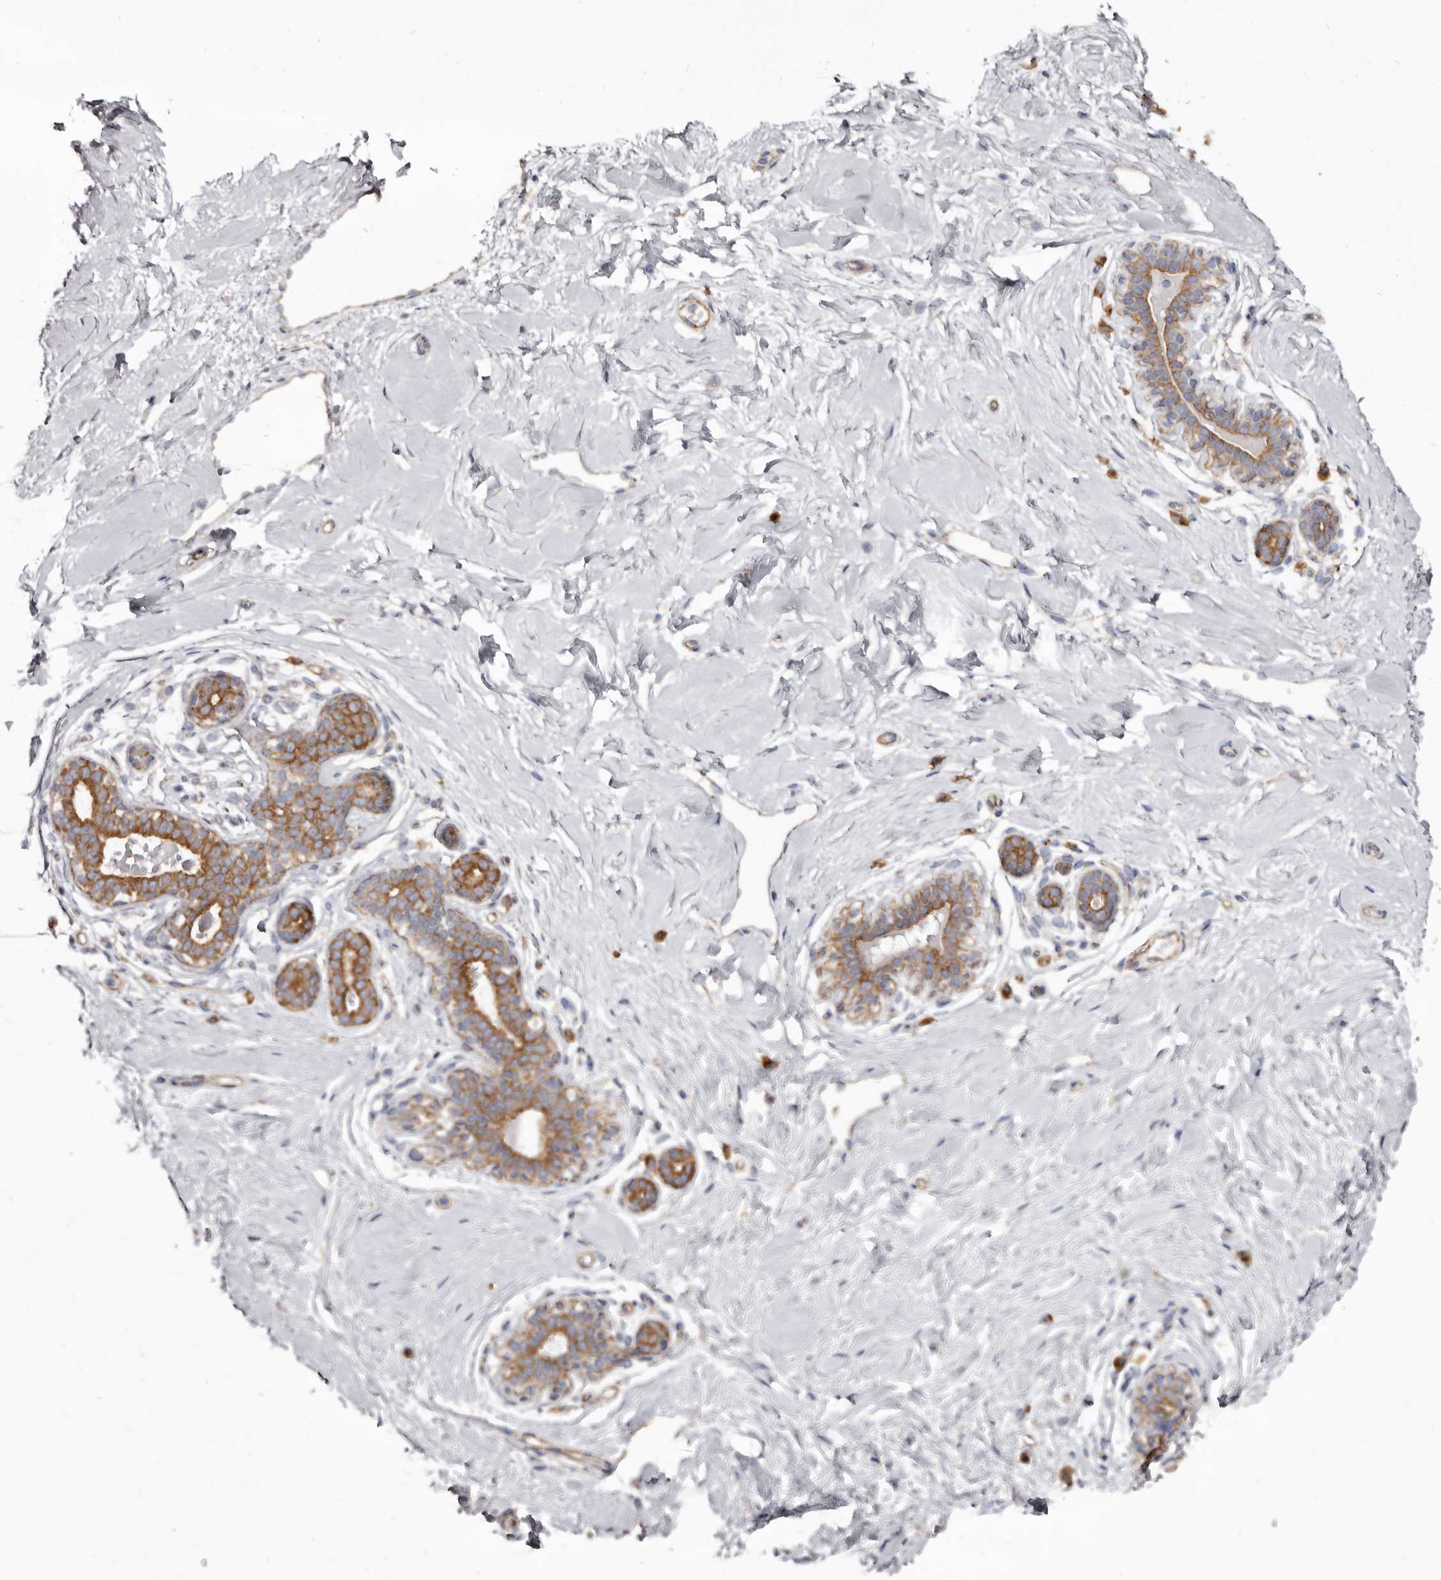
{"staining": {"intensity": "weak", "quantity": "<25%", "location": "cytoplasmic/membranous"}, "tissue": "breast", "cell_type": "Adipocytes", "image_type": "normal", "snomed": [{"axis": "morphology", "description": "Normal tissue, NOS"}, {"axis": "morphology", "description": "Adenoma, NOS"}, {"axis": "topography", "description": "Breast"}], "caption": "This photomicrograph is of normal breast stained with immunohistochemistry to label a protein in brown with the nuclei are counter-stained blue. There is no expression in adipocytes. The staining was performed using DAB (3,3'-diaminobenzidine) to visualize the protein expression in brown, while the nuclei were stained in blue with hematoxylin (Magnification: 20x).", "gene": "TPD52", "patient": {"sex": "female", "age": 23}}